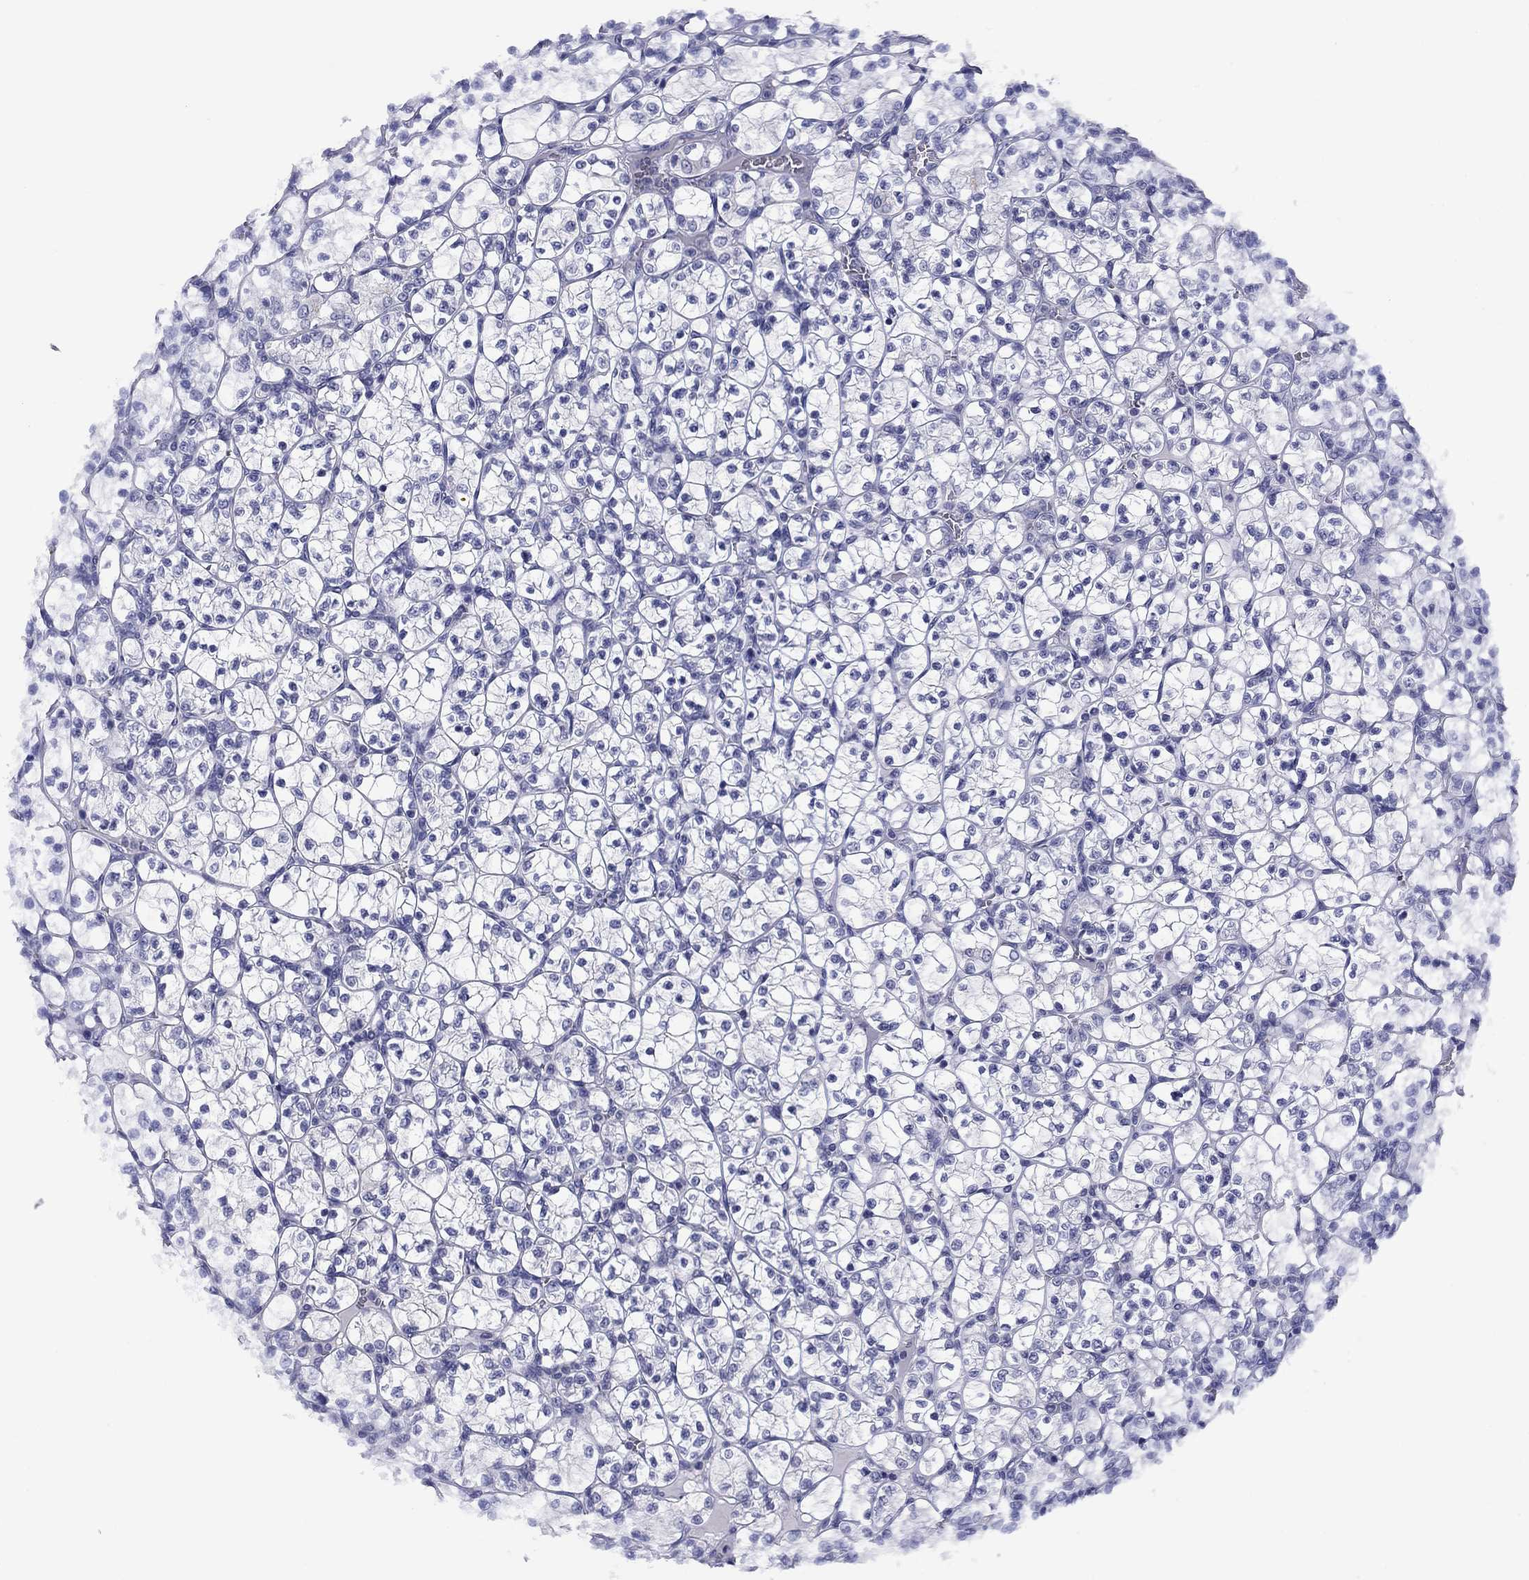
{"staining": {"intensity": "negative", "quantity": "none", "location": "none"}, "tissue": "renal cancer", "cell_type": "Tumor cells", "image_type": "cancer", "snomed": [{"axis": "morphology", "description": "Adenocarcinoma, NOS"}, {"axis": "topography", "description": "Kidney"}], "caption": "Photomicrograph shows no protein positivity in tumor cells of renal cancer (adenocarcinoma) tissue.", "gene": "TCFL5", "patient": {"sex": "female", "age": 89}}